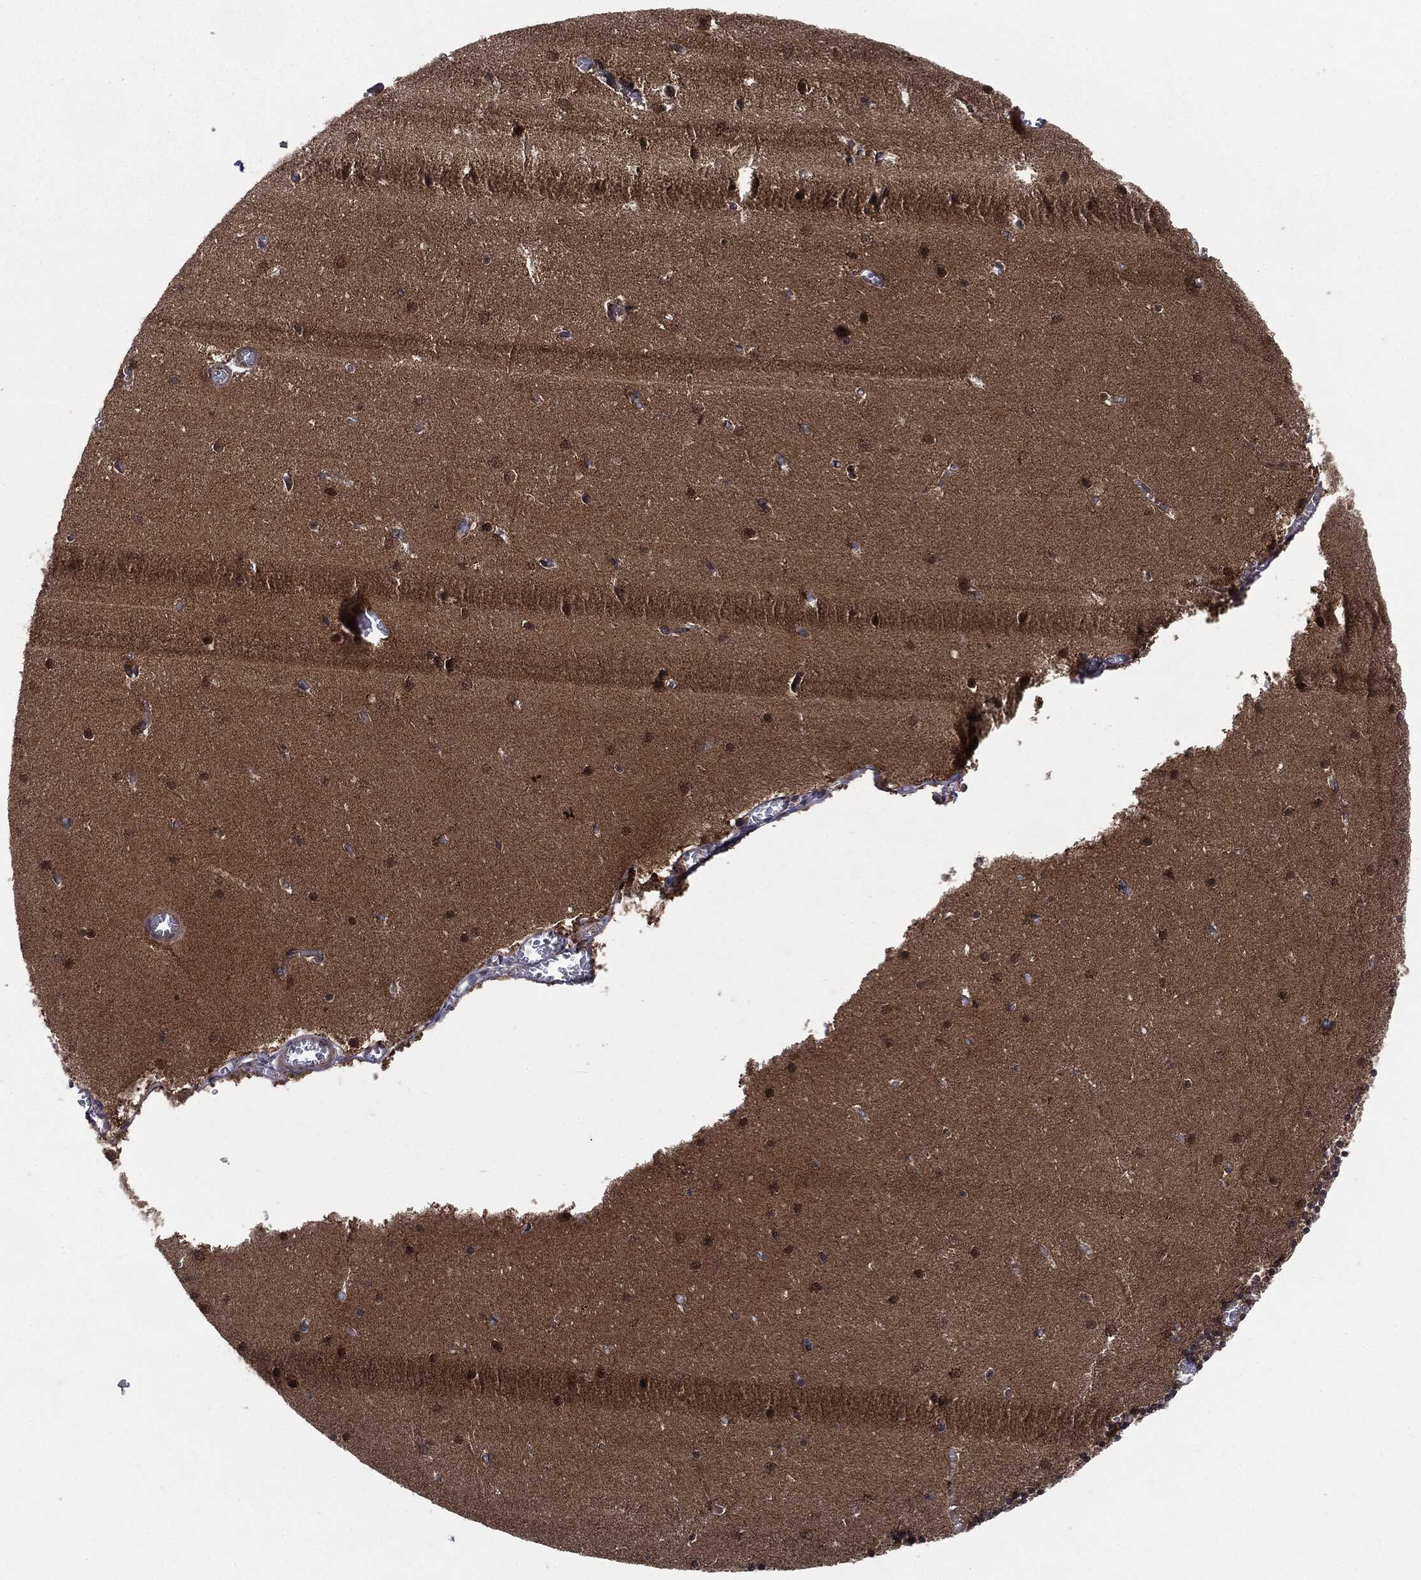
{"staining": {"intensity": "negative", "quantity": "none", "location": "none"}, "tissue": "cerebellum", "cell_type": "Cells in granular layer", "image_type": "normal", "snomed": [{"axis": "morphology", "description": "Normal tissue, NOS"}, {"axis": "topography", "description": "Cerebellum"}], "caption": "This is an immunohistochemistry image of normal human cerebellum. There is no expression in cells in granular layer.", "gene": "PTPA", "patient": {"sex": "female", "age": 28}}